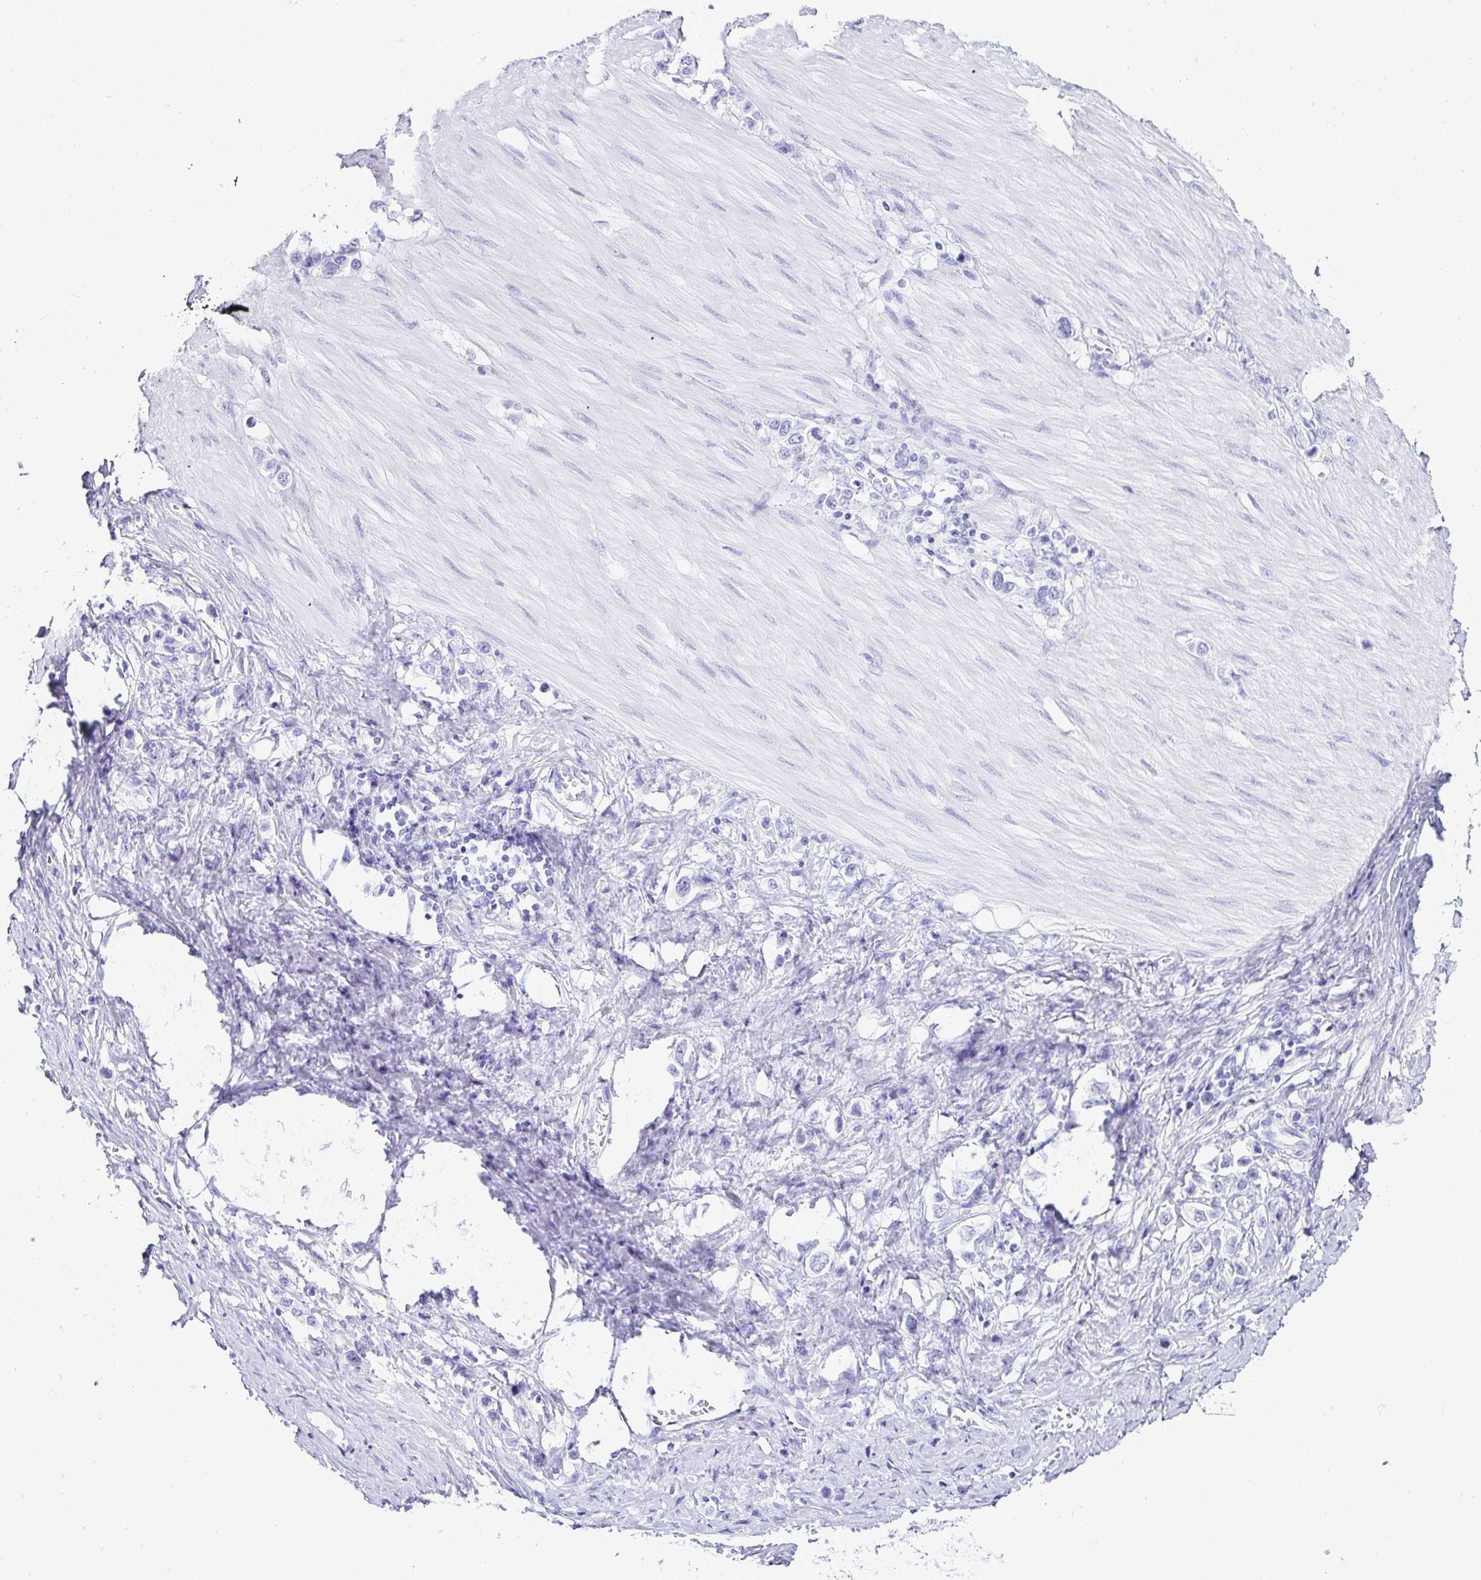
{"staining": {"intensity": "negative", "quantity": "none", "location": "none"}, "tissue": "stomach cancer", "cell_type": "Tumor cells", "image_type": "cancer", "snomed": [{"axis": "morphology", "description": "Adenocarcinoma, NOS"}, {"axis": "topography", "description": "Stomach"}], "caption": "Immunohistochemistry of human adenocarcinoma (stomach) shows no positivity in tumor cells.", "gene": "SERPINB3", "patient": {"sex": "female", "age": 65}}